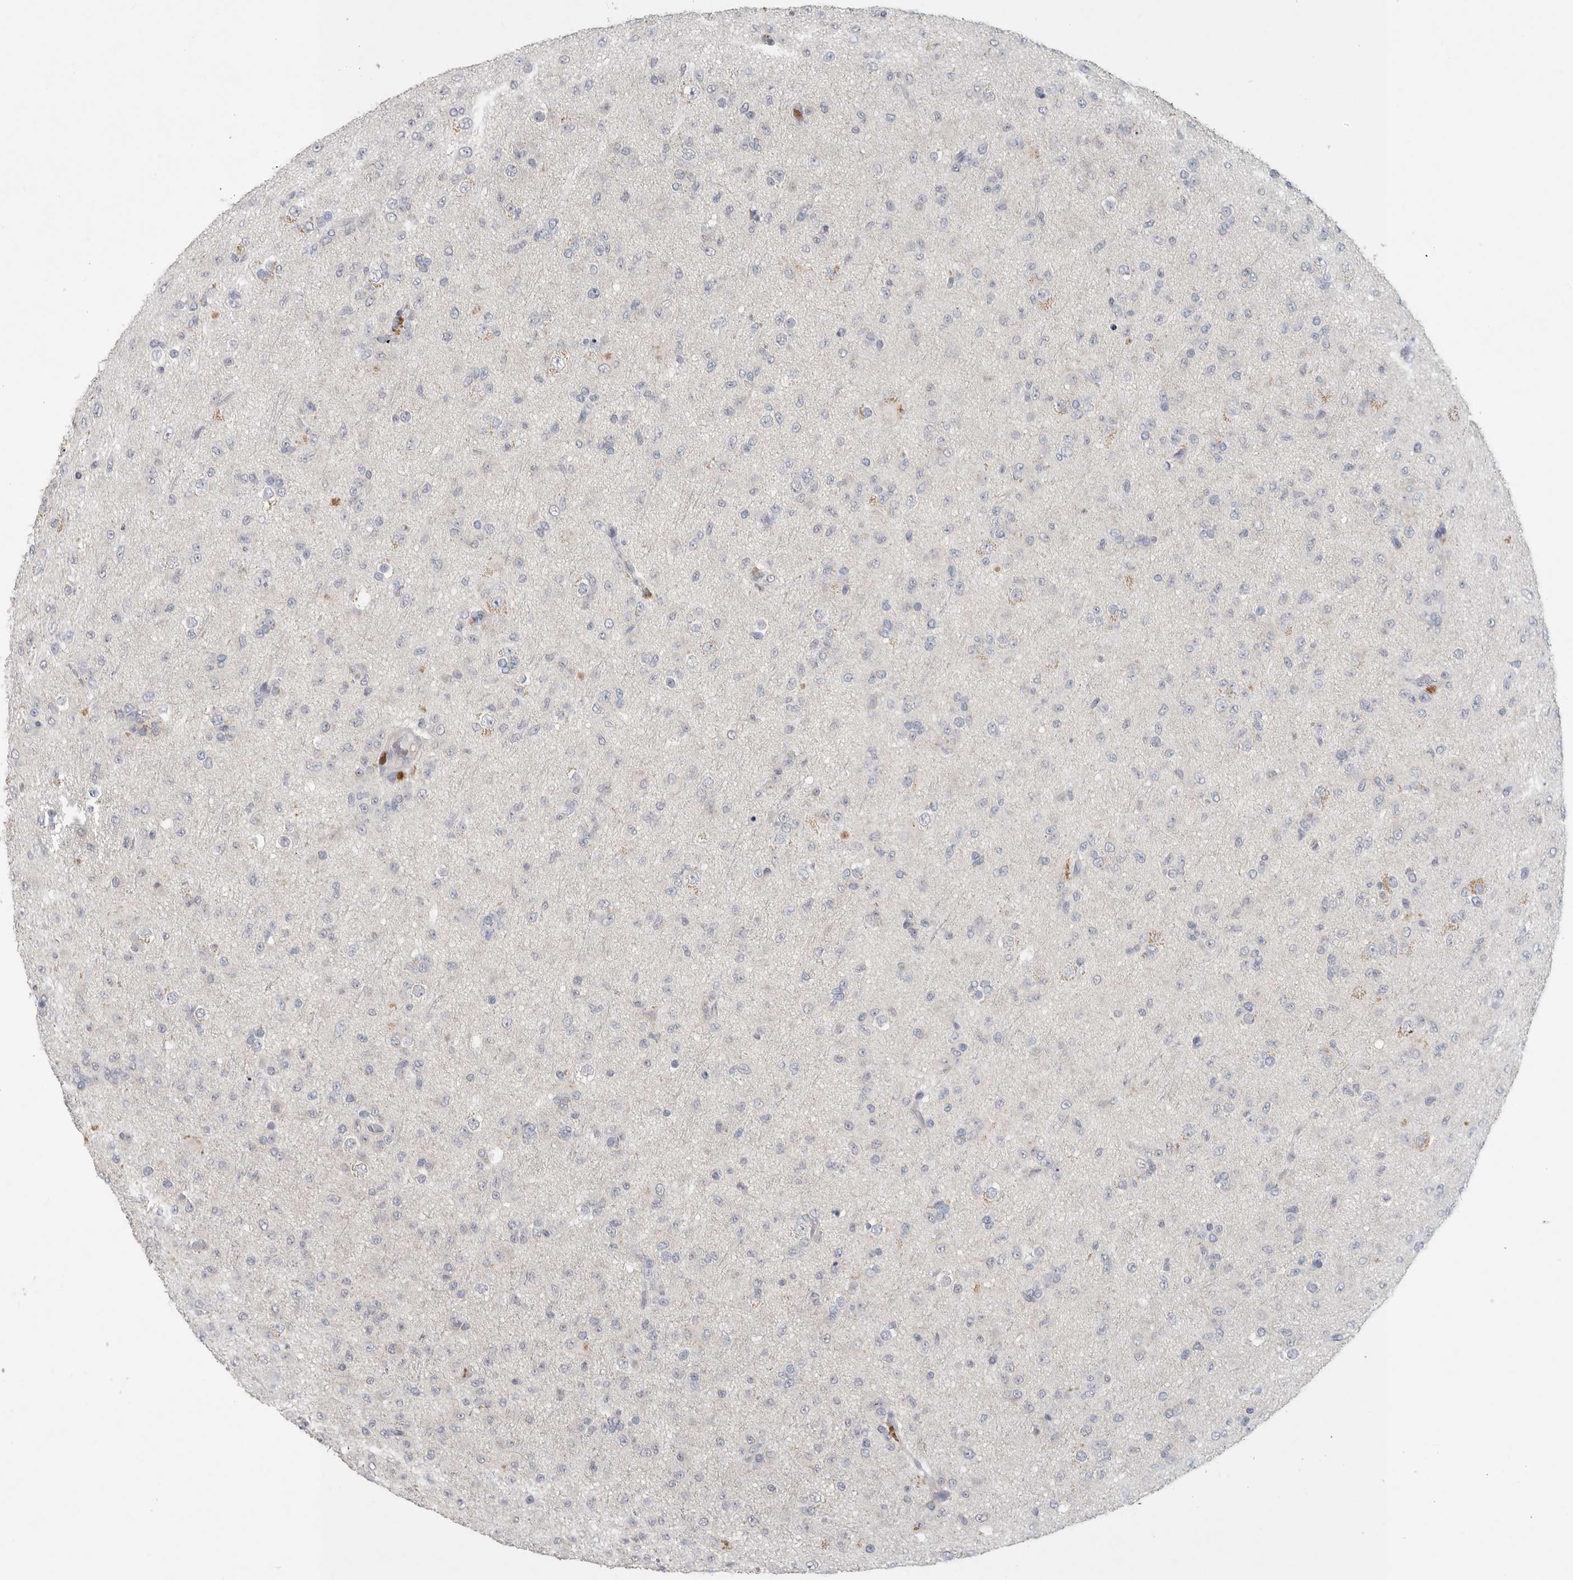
{"staining": {"intensity": "weak", "quantity": "<25%", "location": "cytoplasmic/membranous"}, "tissue": "glioma", "cell_type": "Tumor cells", "image_type": "cancer", "snomed": [{"axis": "morphology", "description": "Glioma, malignant, Low grade"}, {"axis": "topography", "description": "Brain"}], "caption": "This histopathology image is of malignant glioma (low-grade) stained with immunohistochemistry (IHC) to label a protein in brown with the nuclei are counter-stained blue. There is no expression in tumor cells.", "gene": "REG4", "patient": {"sex": "male", "age": 65}}